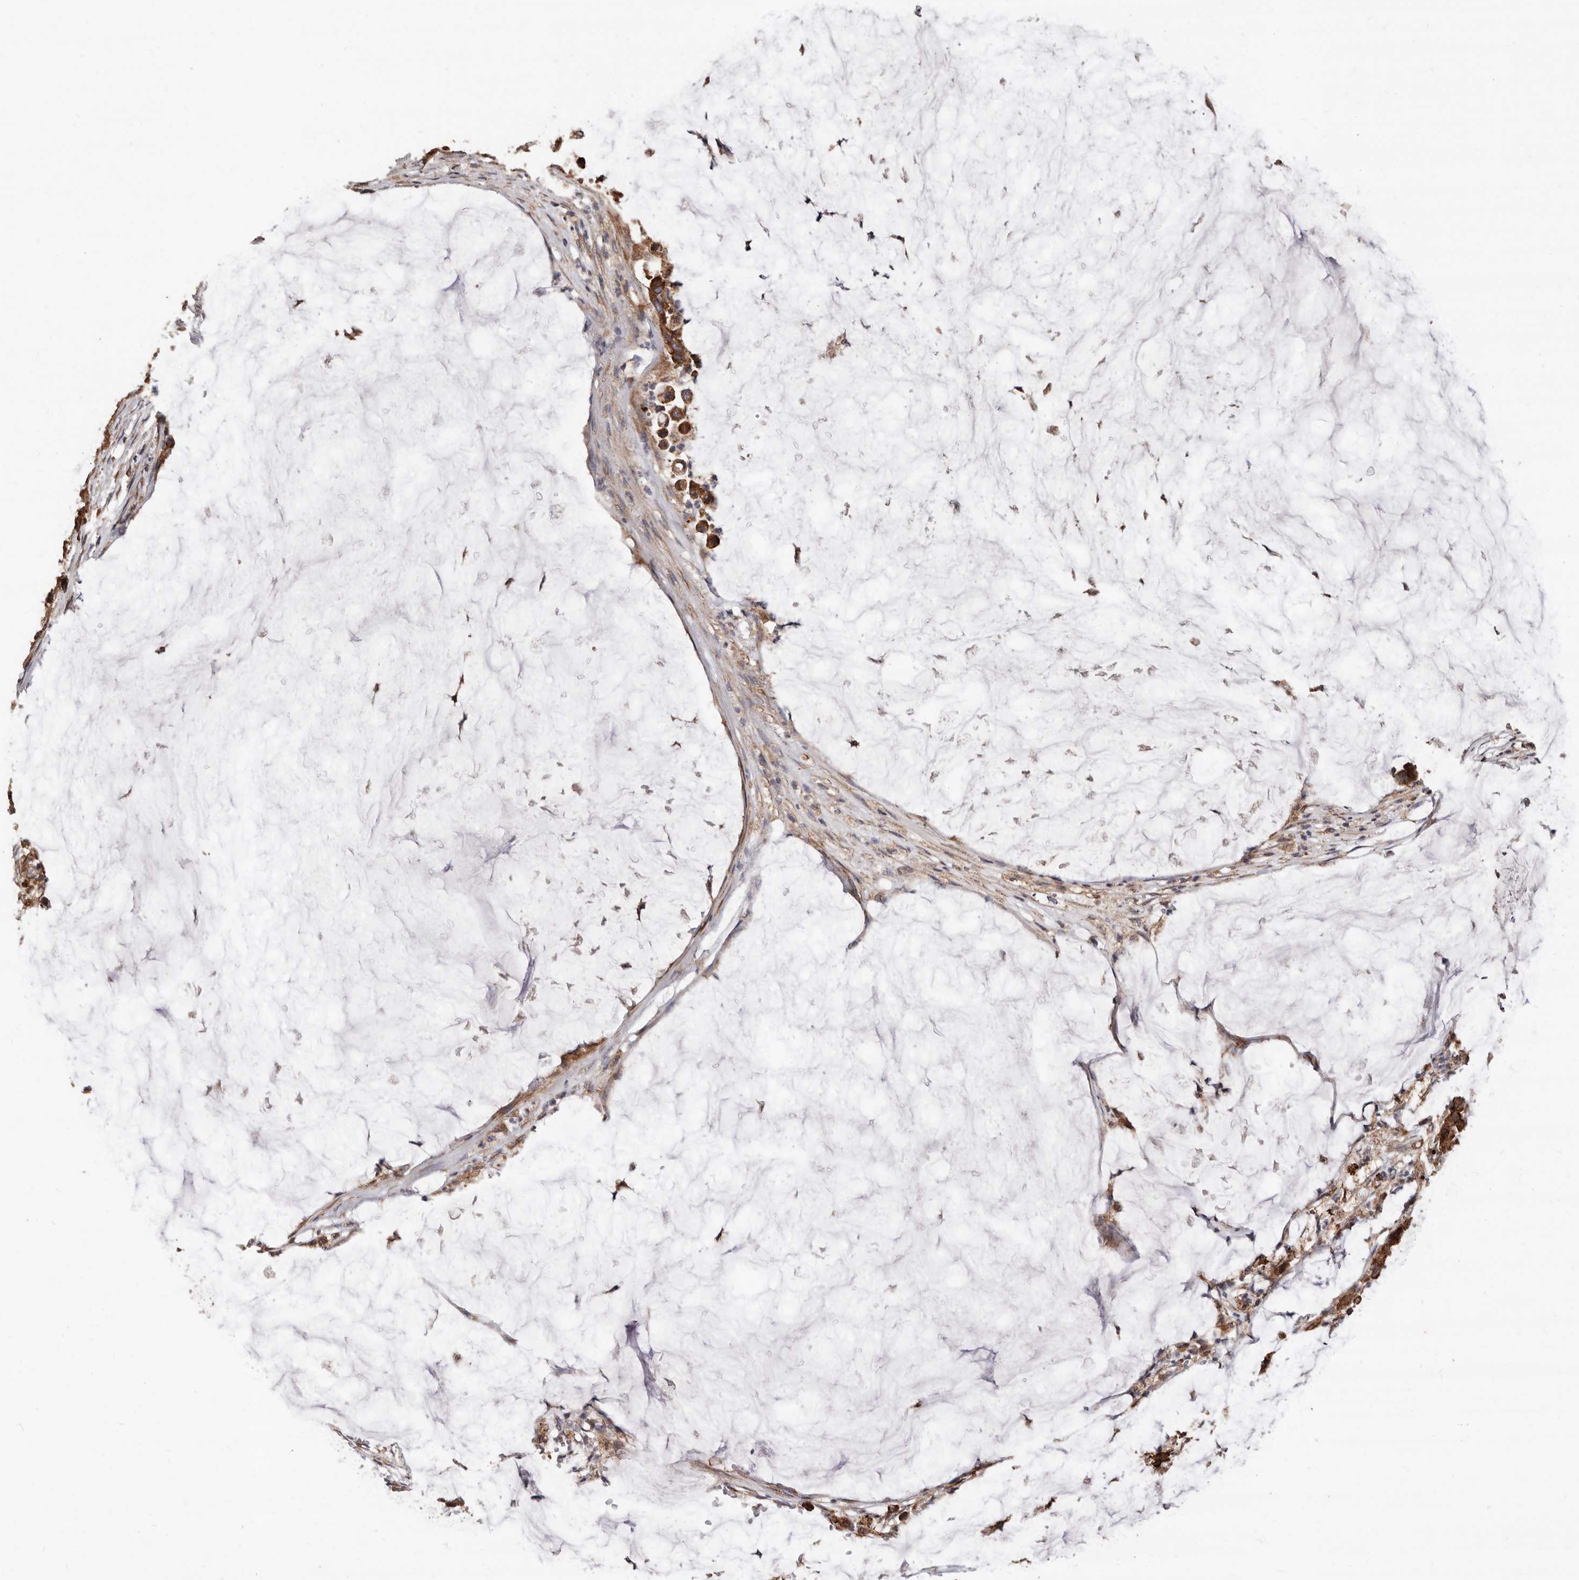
{"staining": {"intensity": "strong", "quantity": ">75%", "location": "cytoplasmic/membranous"}, "tissue": "pancreatic cancer", "cell_type": "Tumor cells", "image_type": "cancer", "snomed": [{"axis": "morphology", "description": "Adenocarcinoma, NOS"}, {"axis": "topography", "description": "Pancreas"}], "caption": "High-magnification brightfield microscopy of pancreatic cancer stained with DAB (3,3'-diaminobenzidine) (brown) and counterstained with hematoxylin (blue). tumor cells exhibit strong cytoplasmic/membranous positivity is seen in about>75% of cells.", "gene": "OSGIN2", "patient": {"sex": "male", "age": 41}}